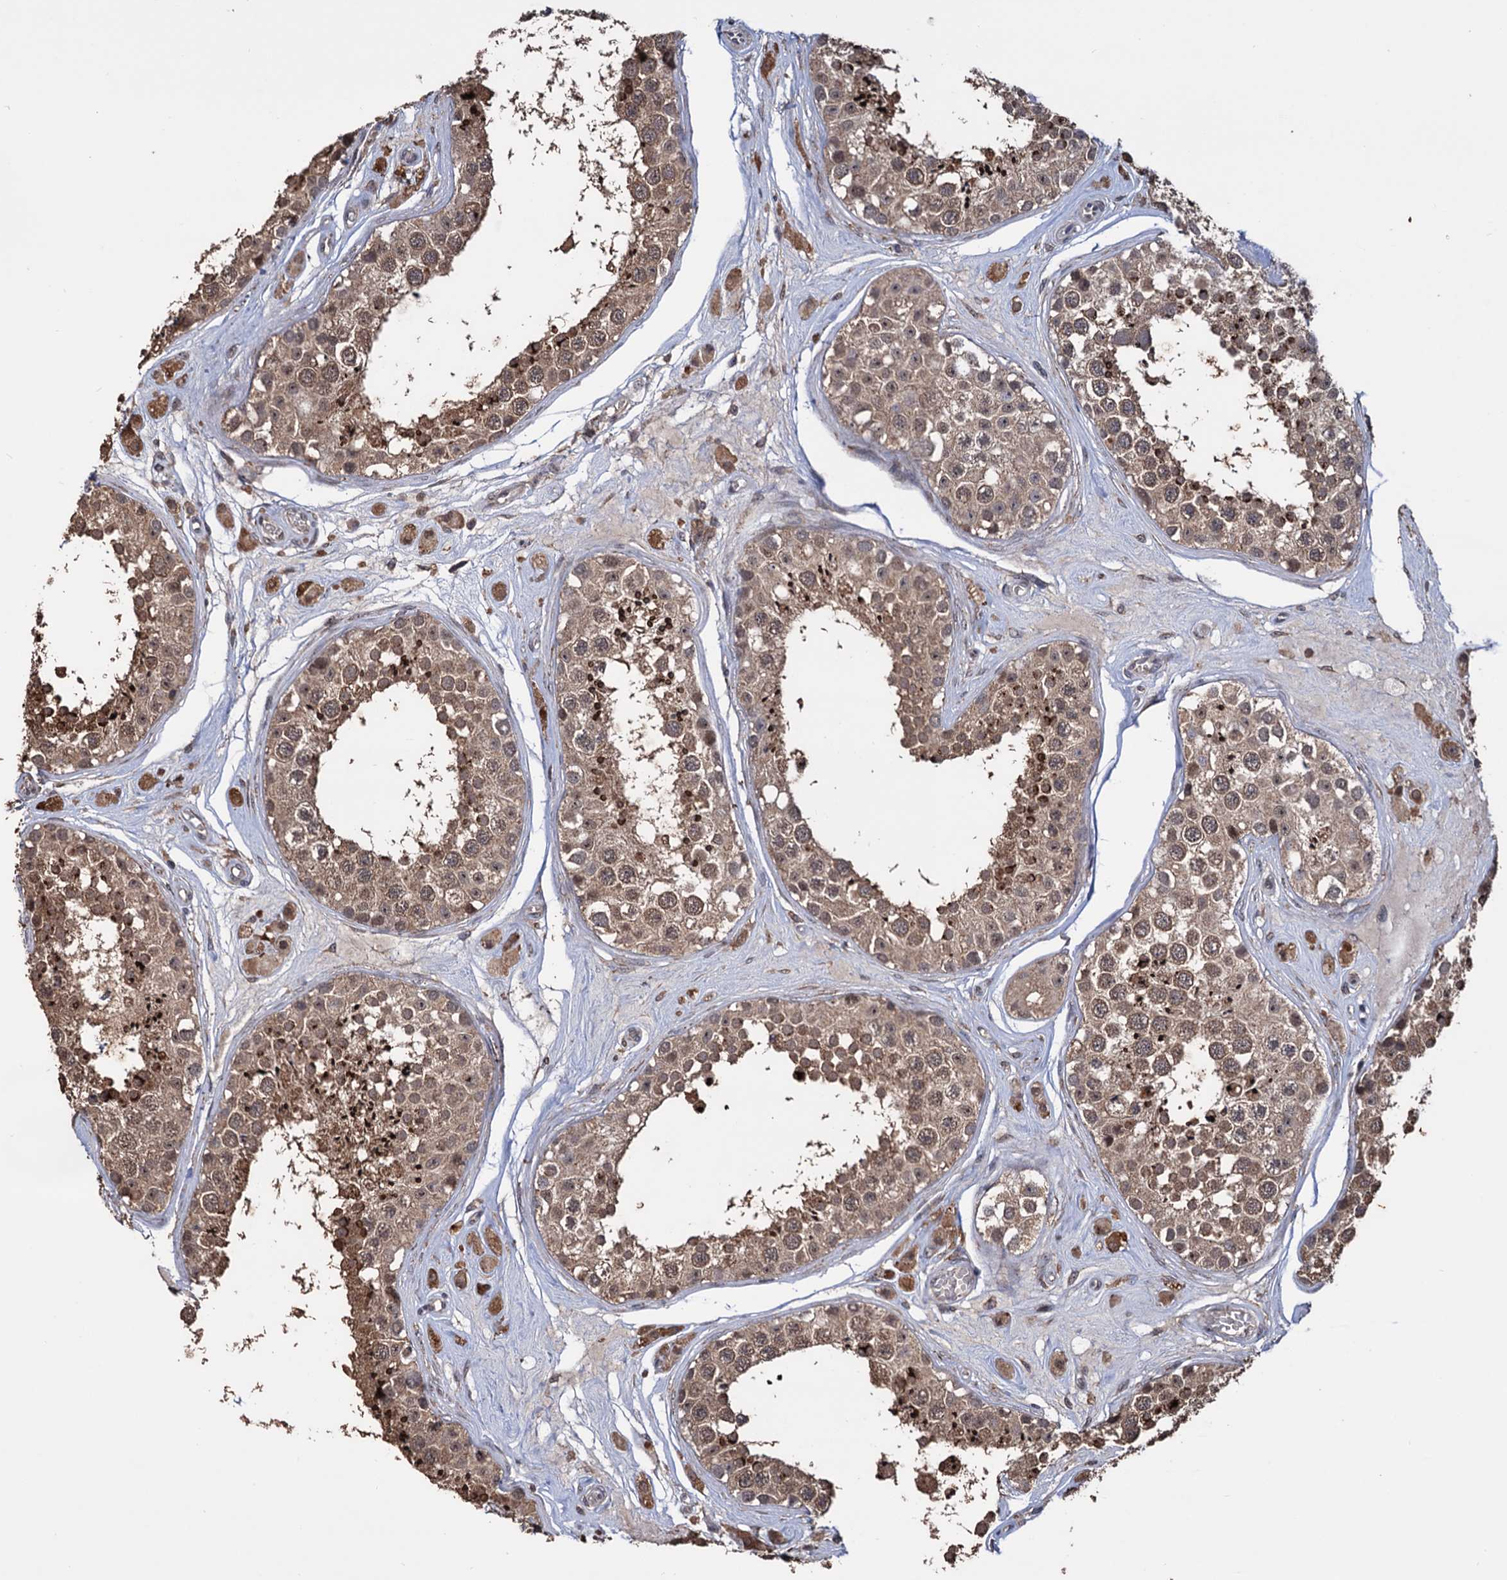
{"staining": {"intensity": "moderate", "quantity": ">75%", "location": "cytoplasmic/membranous"}, "tissue": "testis", "cell_type": "Cells in seminiferous ducts", "image_type": "normal", "snomed": [{"axis": "morphology", "description": "Normal tissue, NOS"}, {"axis": "topography", "description": "Testis"}], "caption": "Immunohistochemistry (IHC) of benign human testis exhibits medium levels of moderate cytoplasmic/membranous staining in approximately >75% of cells in seminiferous ducts. (Brightfield microscopy of DAB IHC at high magnification).", "gene": "TBC1D12", "patient": {"sex": "male", "age": 25}}